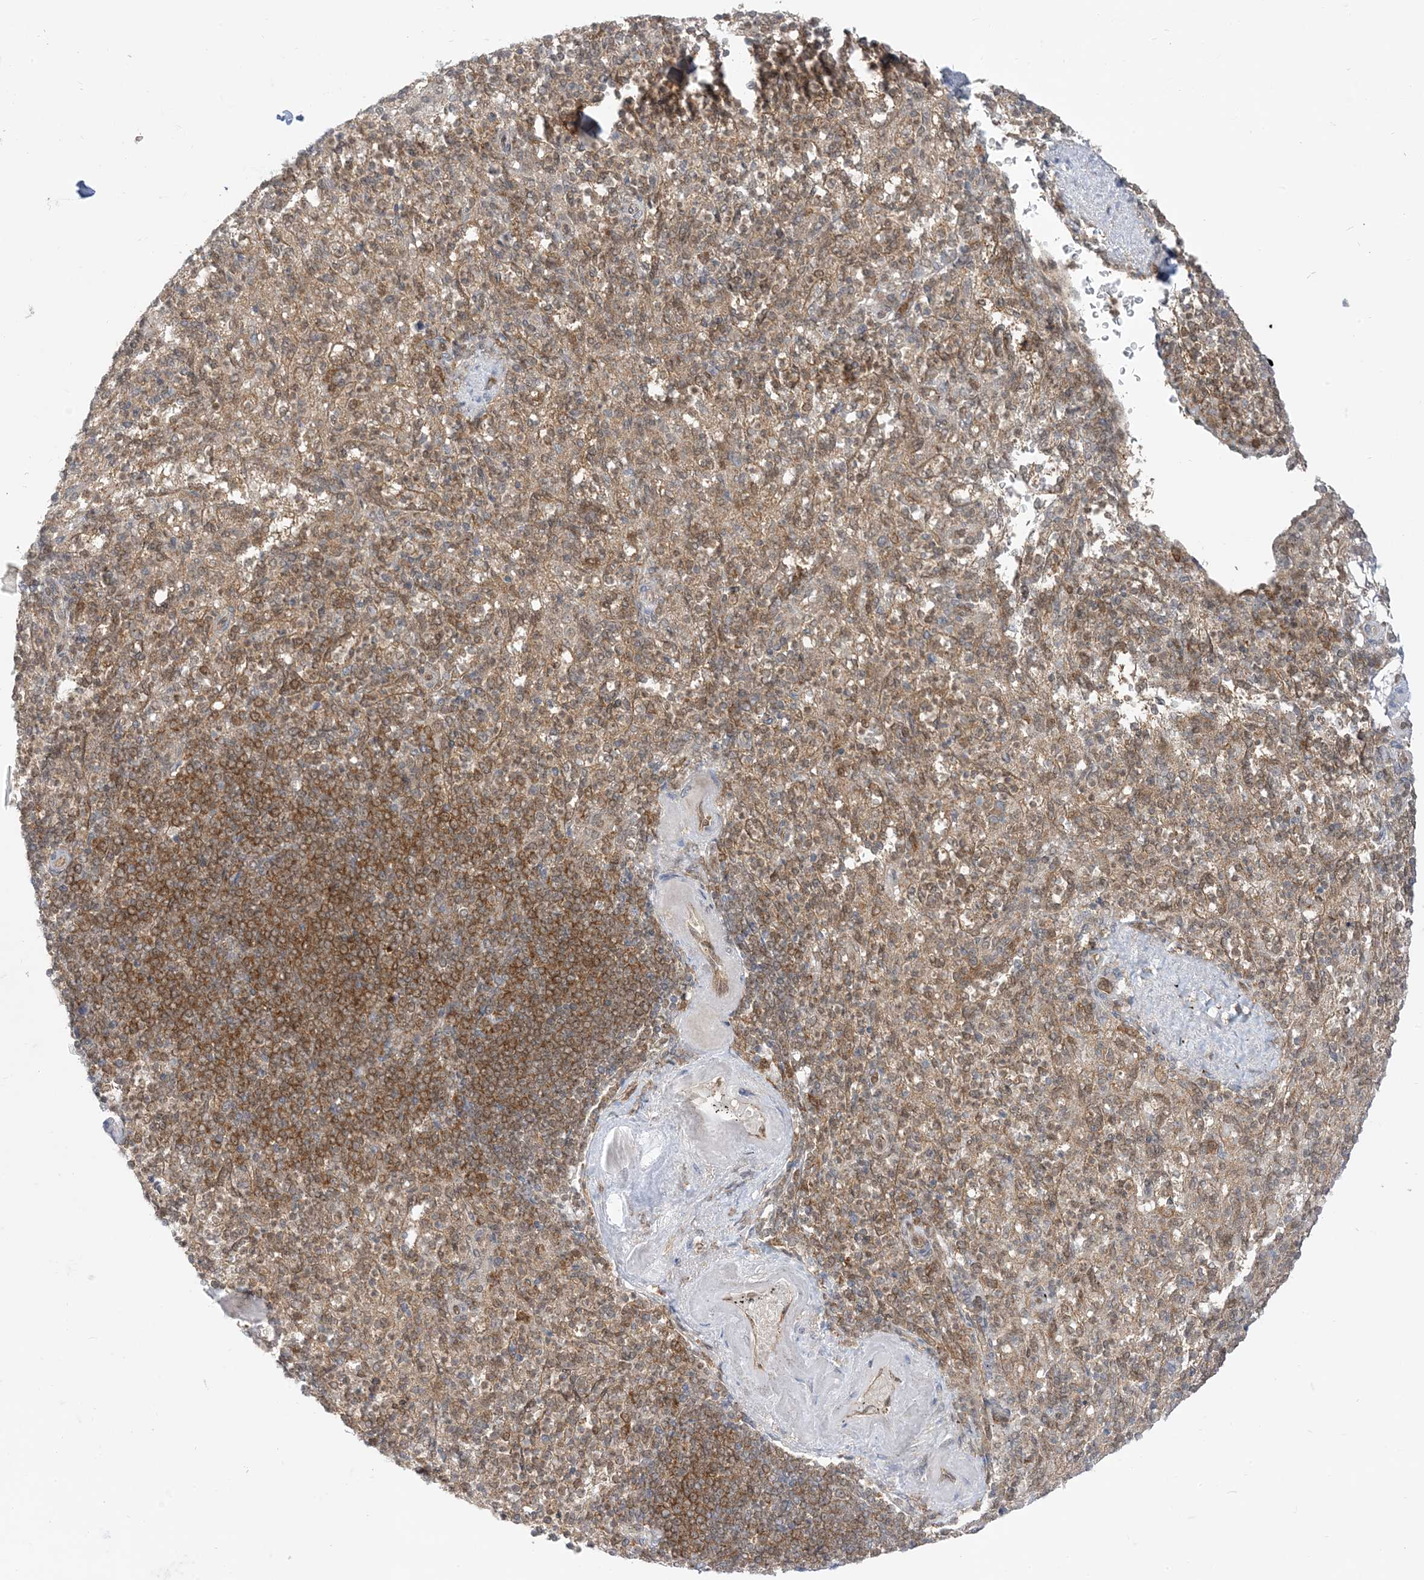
{"staining": {"intensity": "moderate", "quantity": "25%-75%", "location": "cytoplasmic/membranous"}, "tissue": "spleen", "cell_type": "Cells in red pulp", "image_type": "normal", "snomed": [{"axis": "morphology", "description": "Normal tissue, NOS"}, {"axis": "topography", "description": "Spleen"}], "caption": "A high-resolution micrograph shows immunohistochemistry (IHC) staining of normal spleen, which demonstrates moderate cytoplasmic/membranous positivity in about 25%-75% of cells in red pulp.", "gene": "PTPA", "patient": {"sex": "female", "age": 74}}